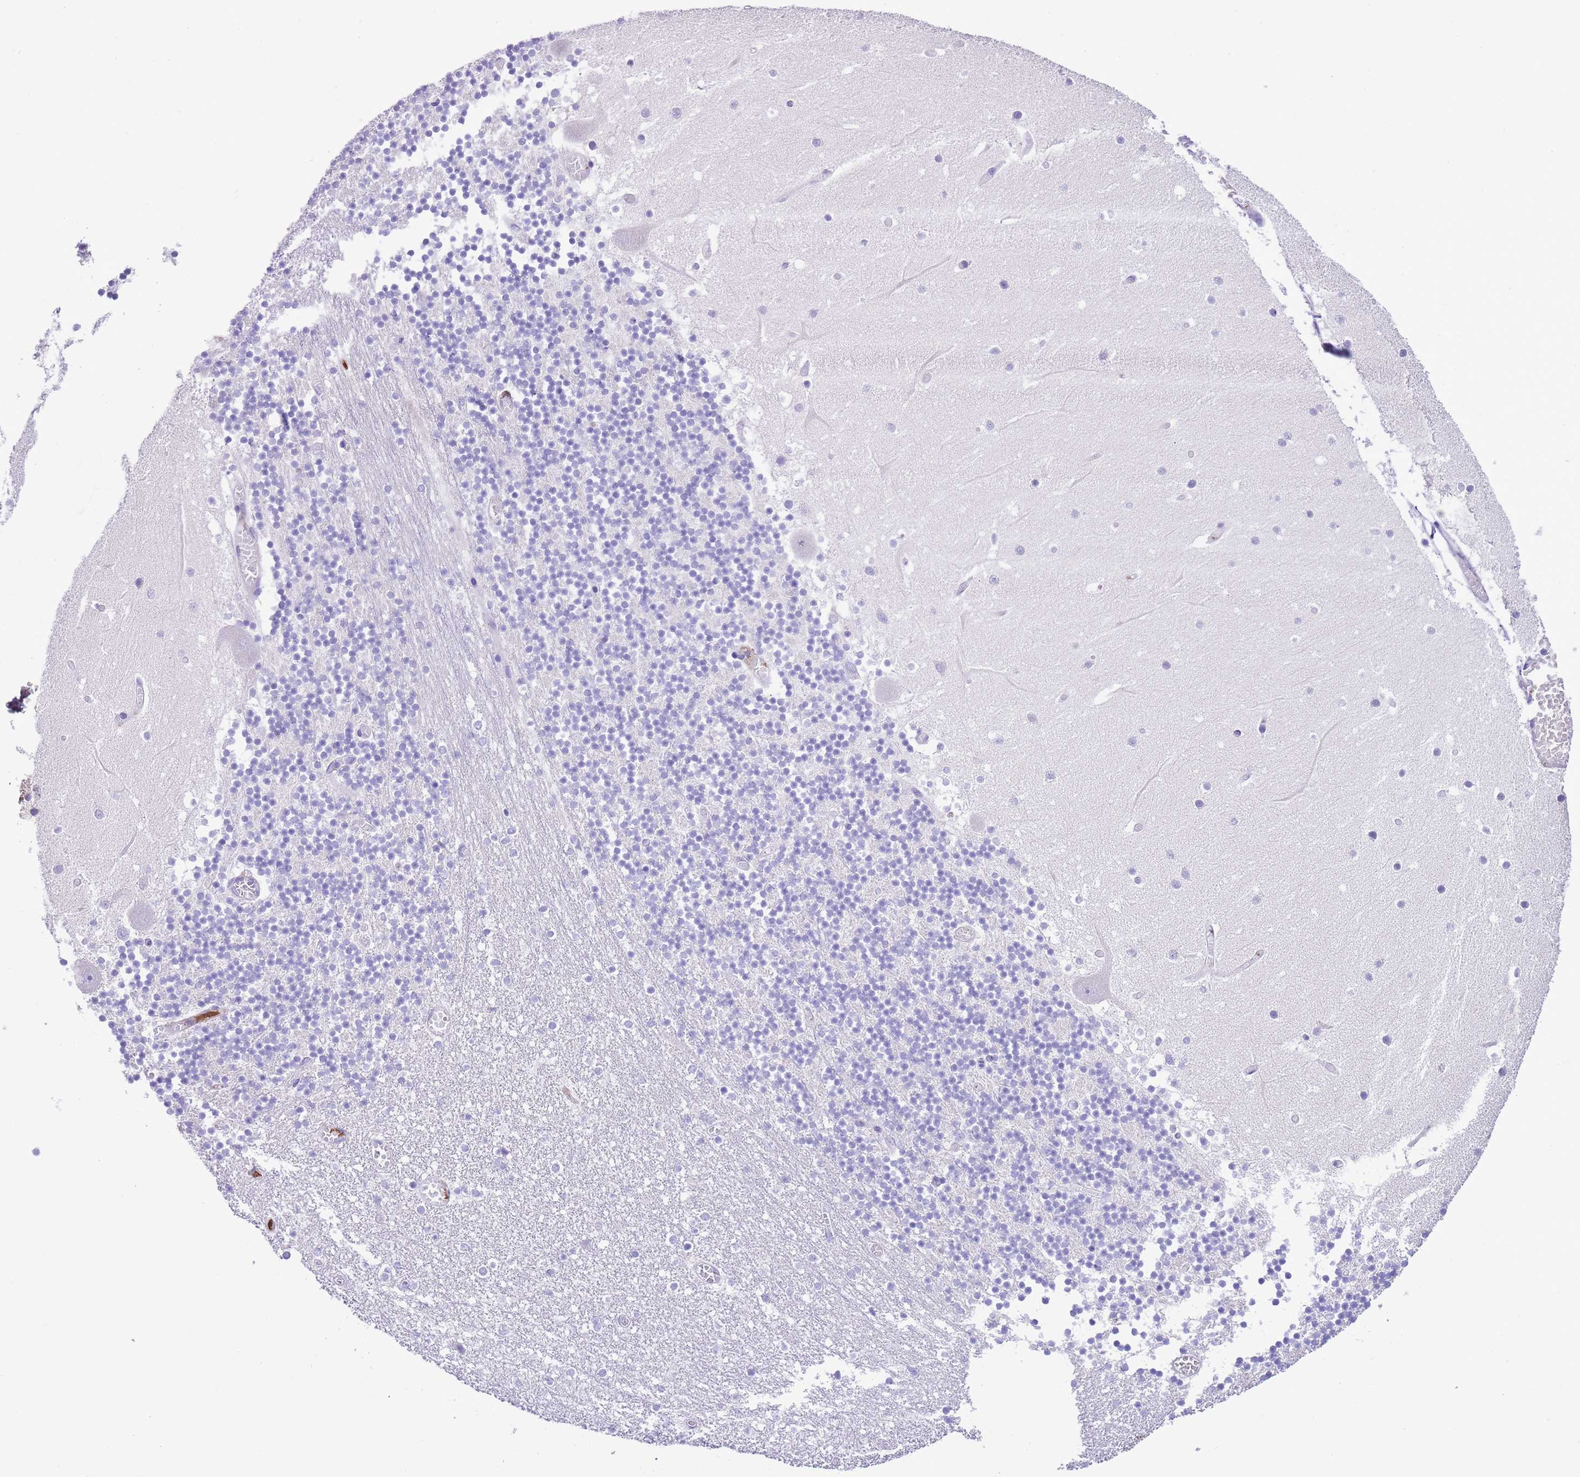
{"staining": {"intensity": "negative", "quantity": "none", "location": "none"}, "tissue": "cerebellum", "cell_type": "Cells in granular layer", "image_type": "normal", "snomed": [{"axis": "morphology", "description": "Normal tissue, NOS"}, {"axis": "topography", "description": "Cerebellum"}], "caption": "IHC micrograph of benign cerebellum stained for a protein (brown), which exhibits no expression in cells in granular layer.", "gene": "IGF1", "patient": {"sex": "female", "age": 28}}